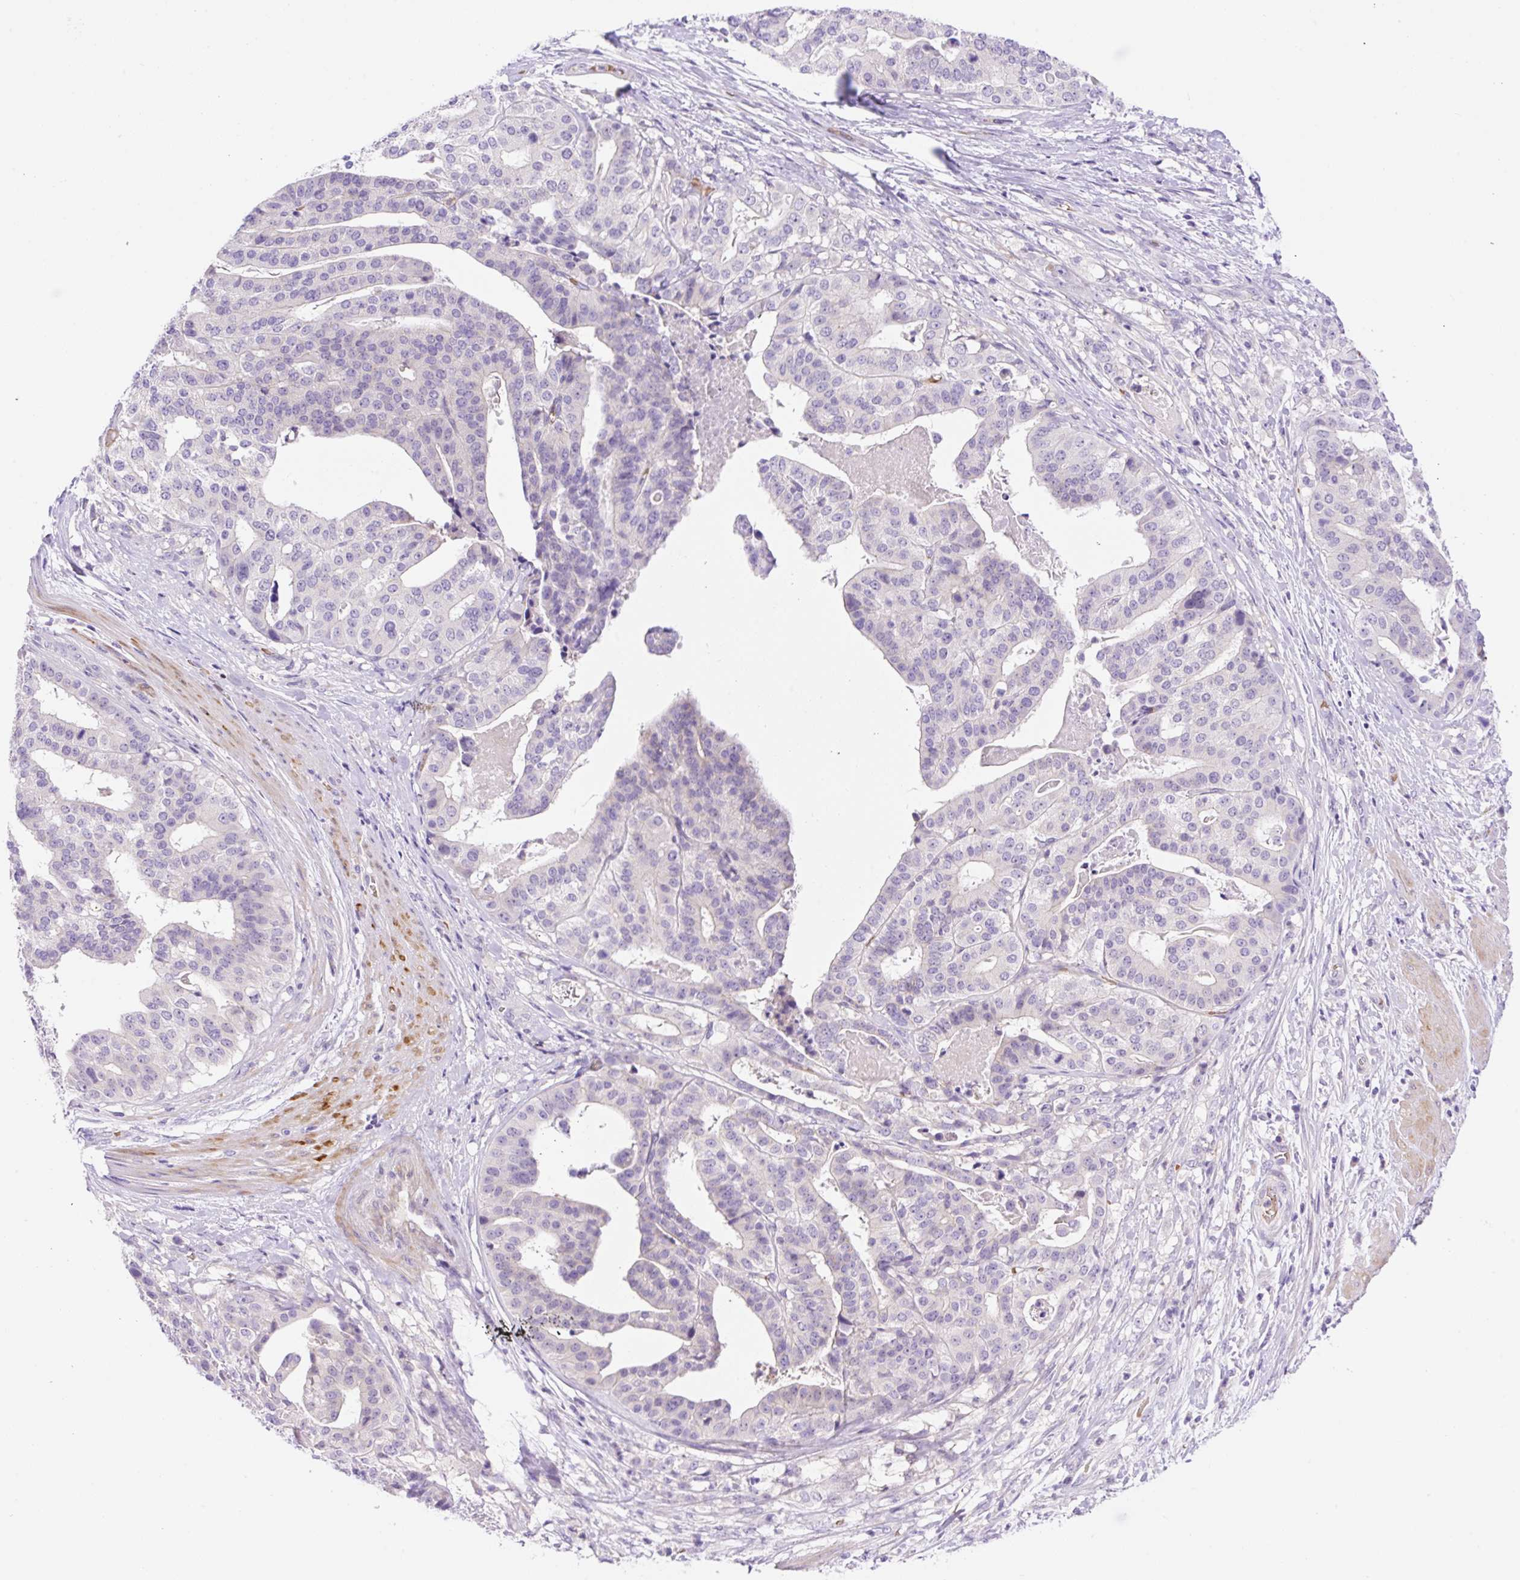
{"staining": {"intensity": "negative", "quantity": "none", "location": "none"}, "tissue": "stomach cancer", "cell_type": "Tumor cells", "image_type": "cancer", "snomed": [{"axis": "morphology", "description": "Adenocarcinoma, NOS"}, {"axis": "topography", "description": "Stomach"}], "caption": "A photomicrograph of stomach cancer (adenocarcinoma) stained for a protein demonstrates no brown staining in tumor cells.", "gene": "LHFPL5", "patient": {"sex": "male", "age": 48}}